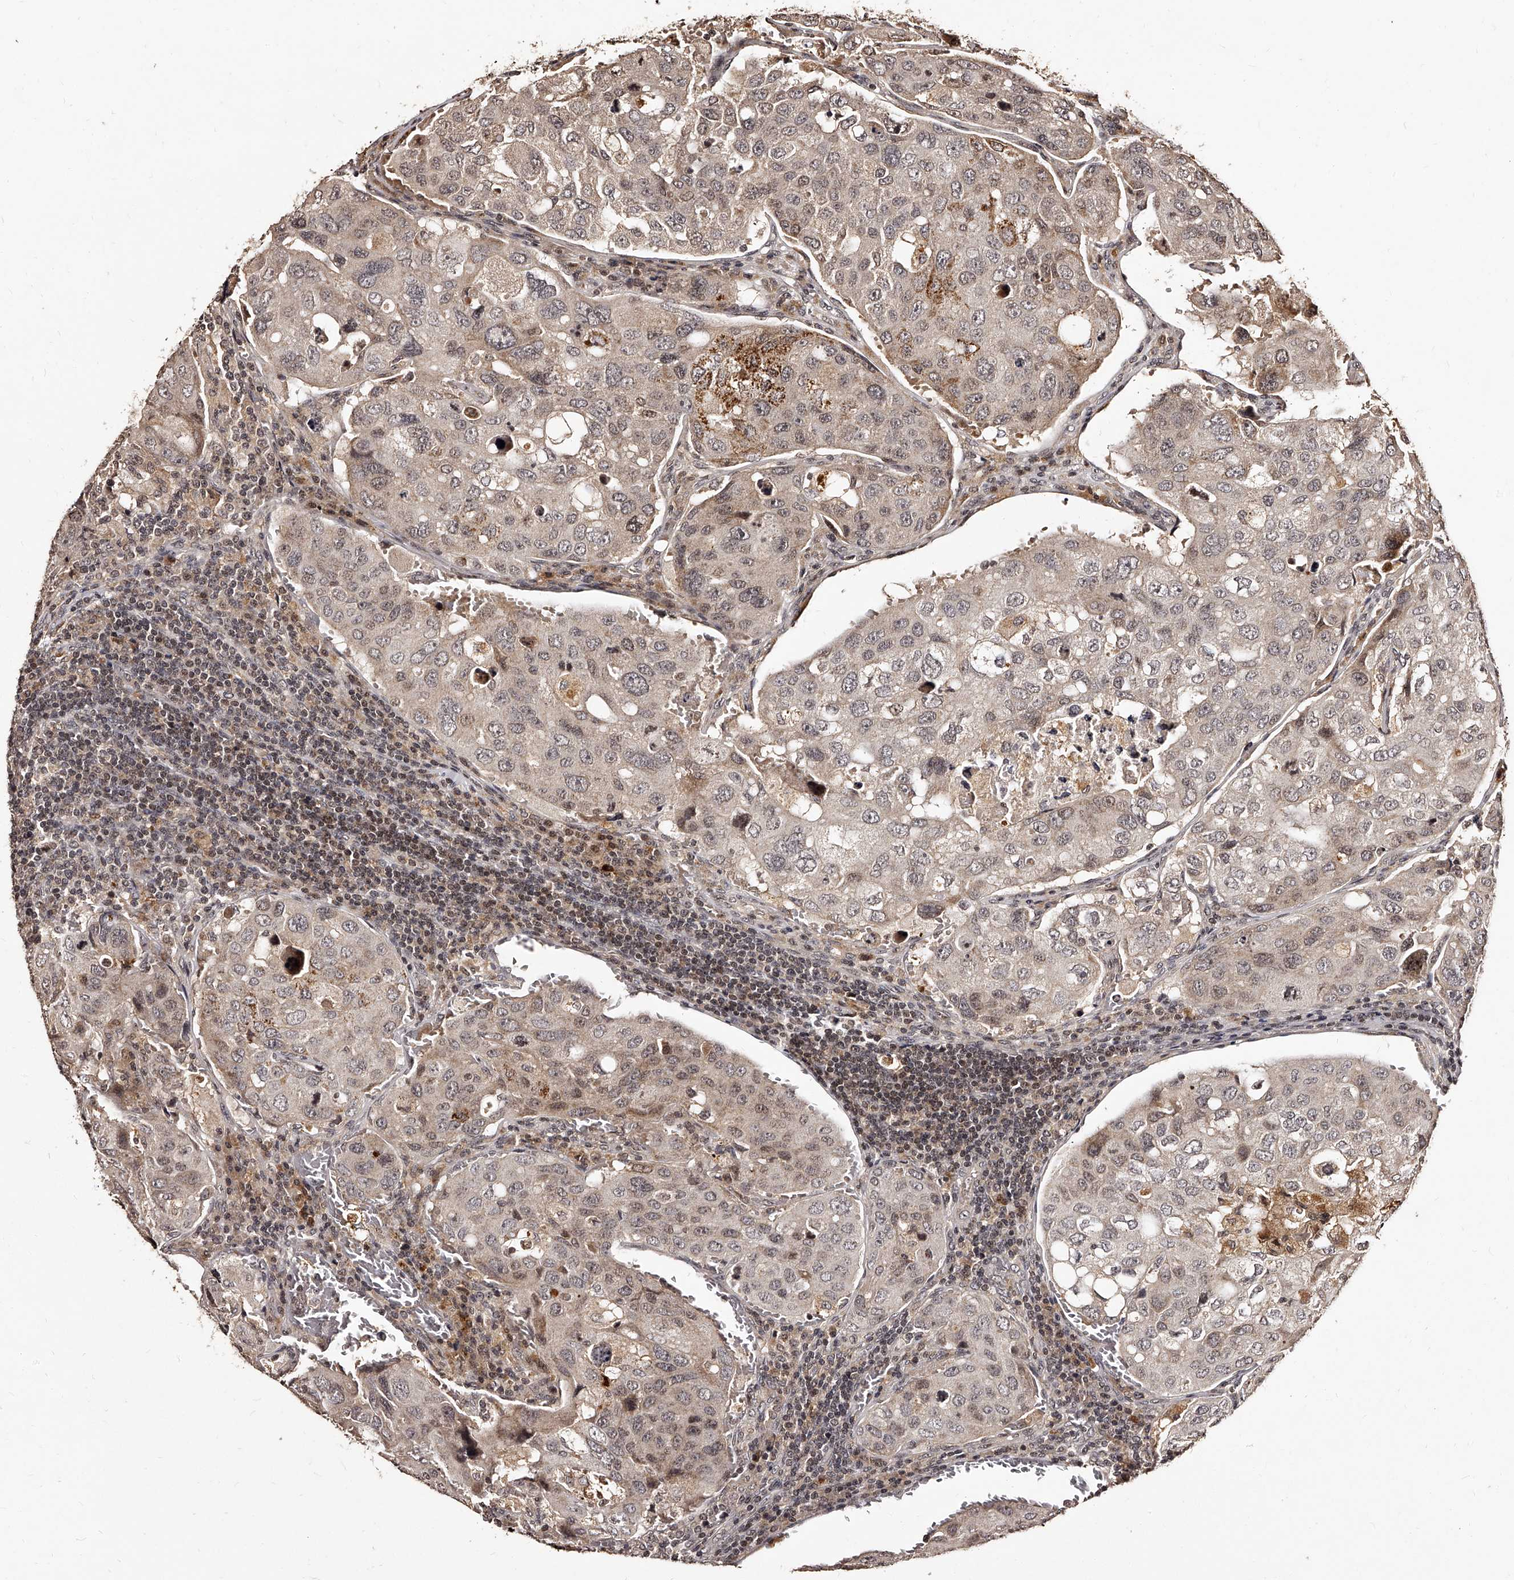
{"staining": {"intensity": "weak", "quantity": ">75%", "location": "cytoplasmic/membranous,nuclear"}, "tissue": "urothelial cancer", "cell_type": "Tumor cells", "image_type": "cancer", "snomed": [{"axis": "morphology", "description": "Urothelial carcinoma, High grade"}, {"axis": "topography", "description": "Lymph node"}, {"axis": "topography", "description": "Urinary bladder"}], "caption": "Tumor cells demonstrate weak cytoplasmic/membranous and nuclear positivity in about >75% of cells in high-grade urothelial carcinoma. (Stains: DAB in brown, nuclei in blue, Microscopy: brightfield microscopy at high magnification).", "gene": "TSHR", "patient": {"sex": "male", "age": 51}}